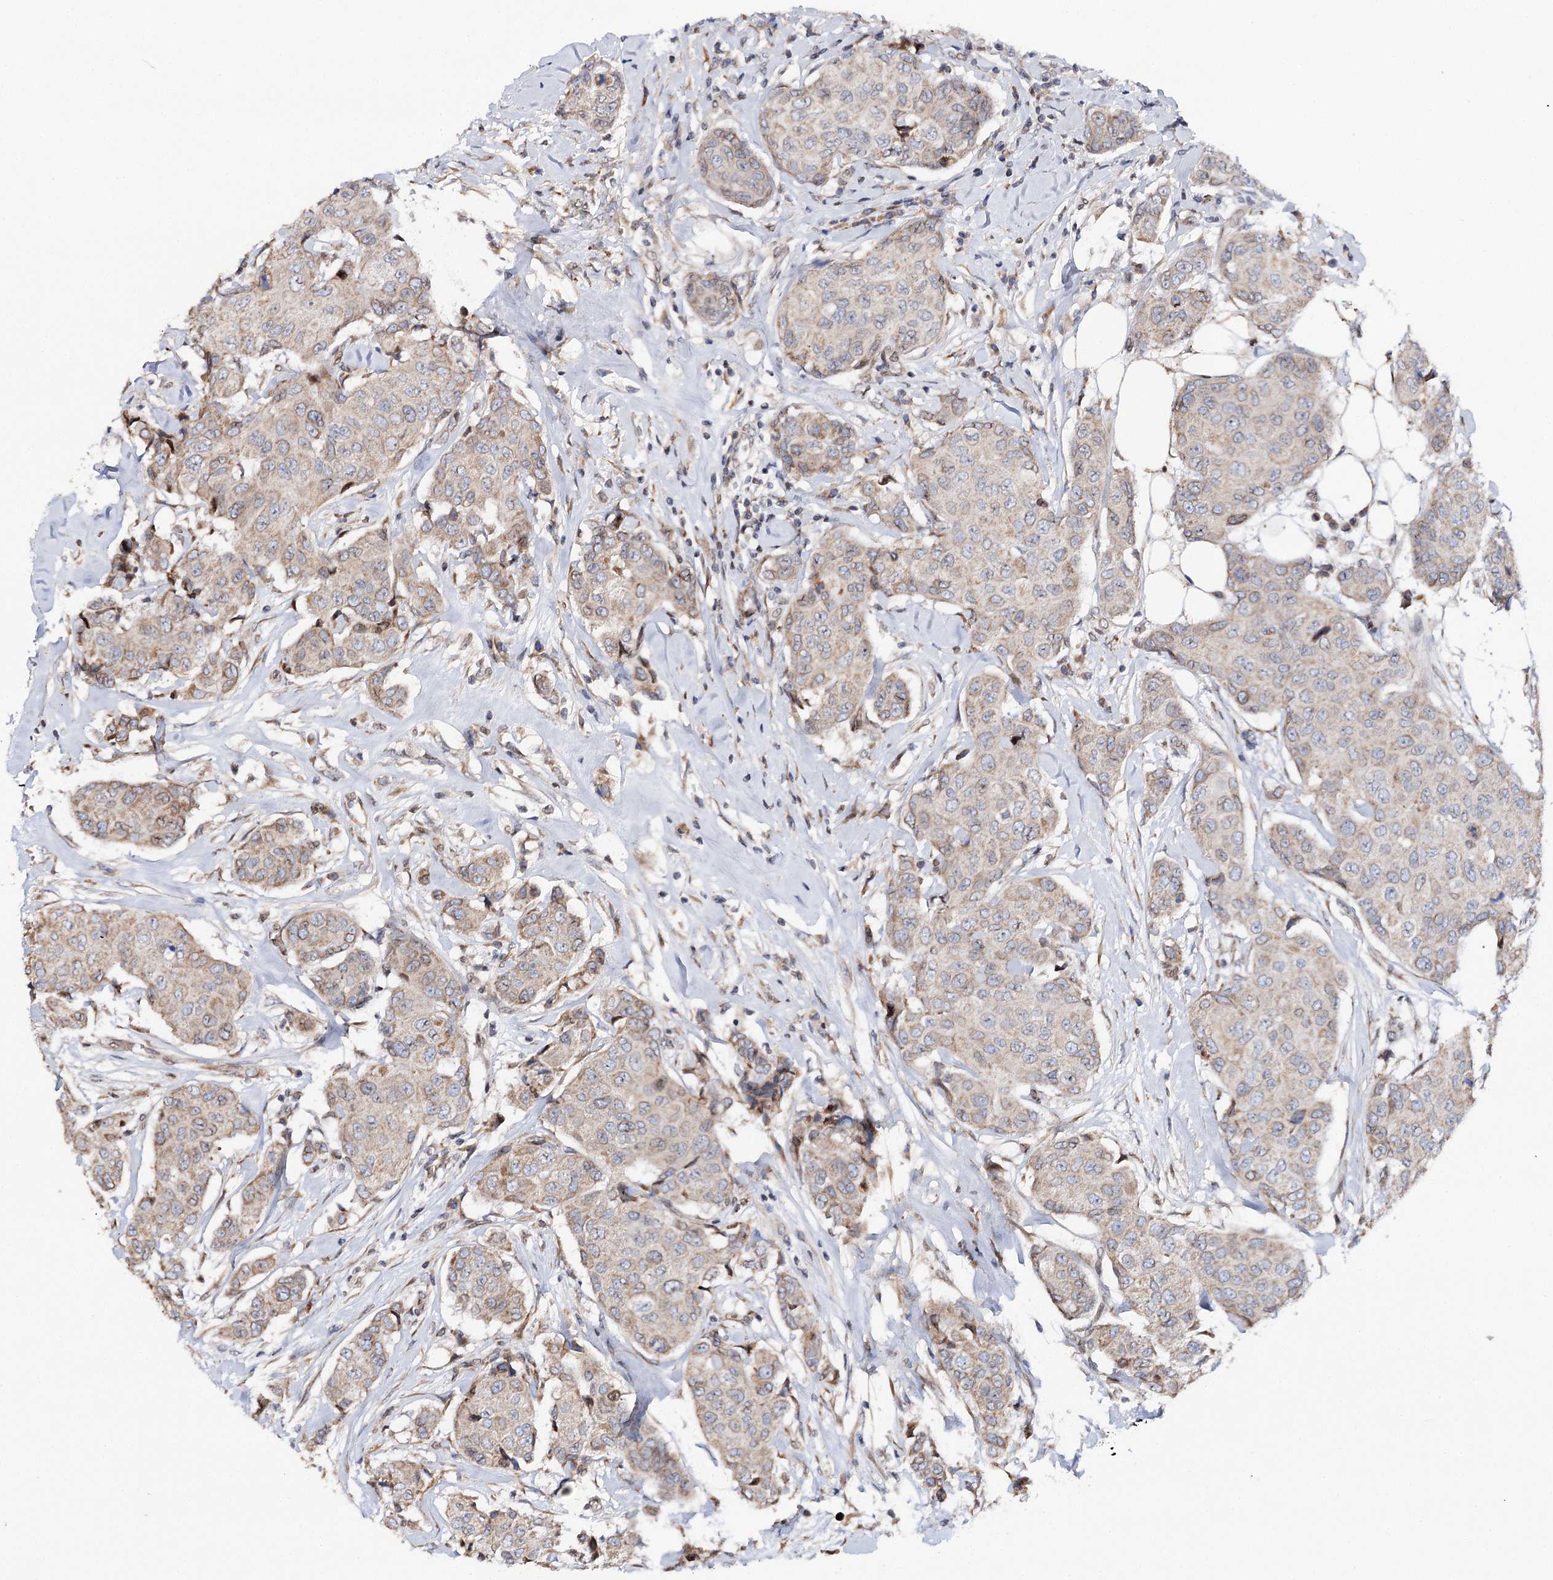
{"staining": {"intensity": "weak", "quantity": "25%-75%", "location": "cytoplasmic/membranous"}, "tissue": "breast cancer", "cell_type": "Tumor cells", "image_type": "cancer", "snomed": [{"axis": "morphology", "description": "Duct carcinoma"}, {"axis": "topography", "description": "Breast"}], "caption": "Breast cancer (infiltrating ductal carcinoma) stained with a brown dye demonstrates weak cytoplasmic/membranous positive staining in about 25%-75% of tumor cells.", "gene": "CFAP46", "patient": {"sex": "female", "age": 80}}